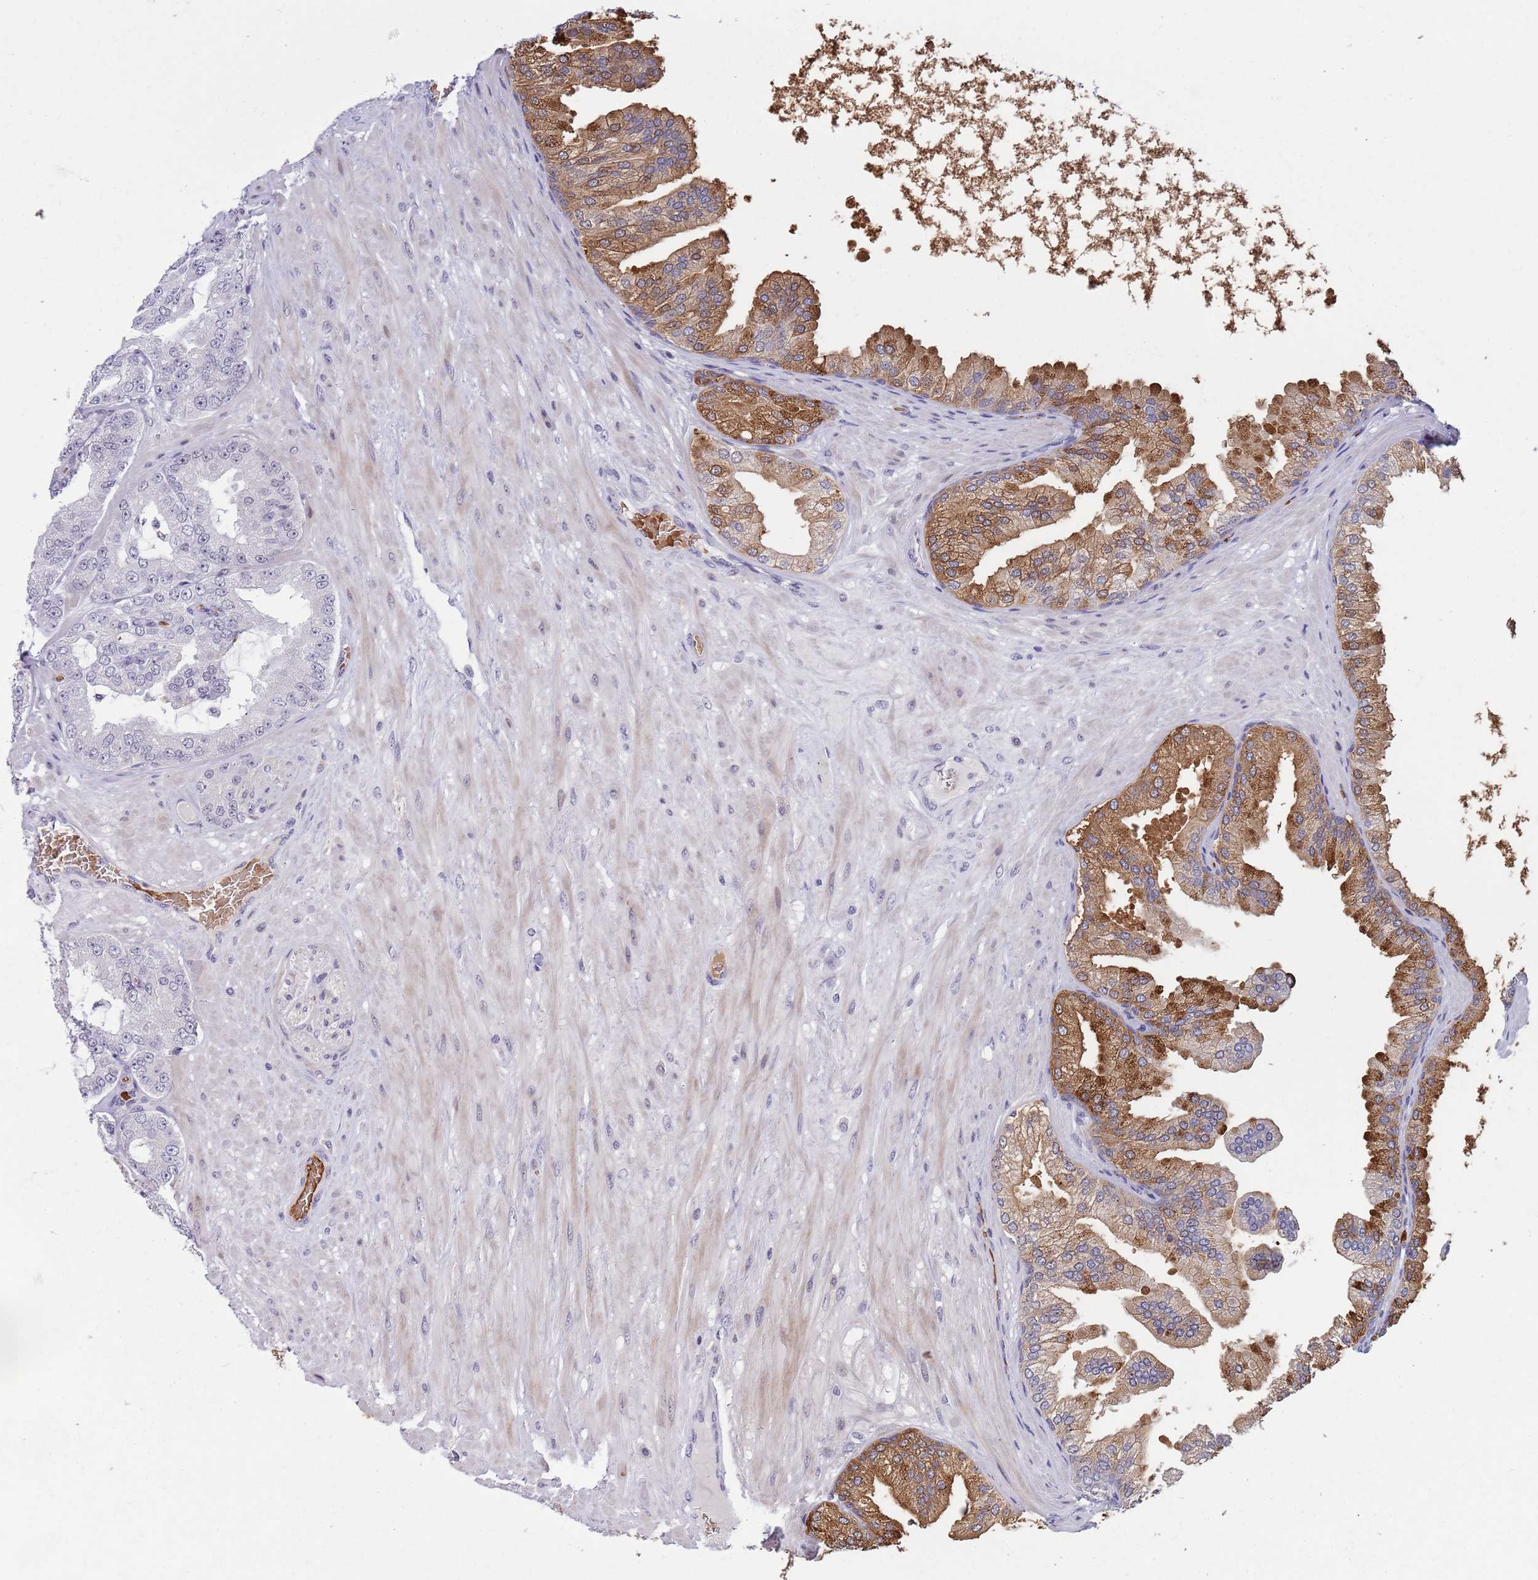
{"staining": {"intensity": "negative", "quantity": "none", "location": "none"}, "tissue": "prostate cancer", "cell_type": "Tumor cells", "image_type": "cancer", "snomed": [{"axis": "morphology", "description": "Adenocarcinoma, Low grade"}, {"axis": "topography", "description": "Prostate"}], "caption": "Tumor cells are negative for protein expression in human low-grade adenocarcinoma (prostate). Brightfield microscopy of immunohistochemistry (IHC) stained with DAB (3,3'-diaminobenzidine) (brown) and hematoxylin (blue), captured at high magnification.", "gene": "LYPD6B", "patient": {"sex": "male", "age": 63}}